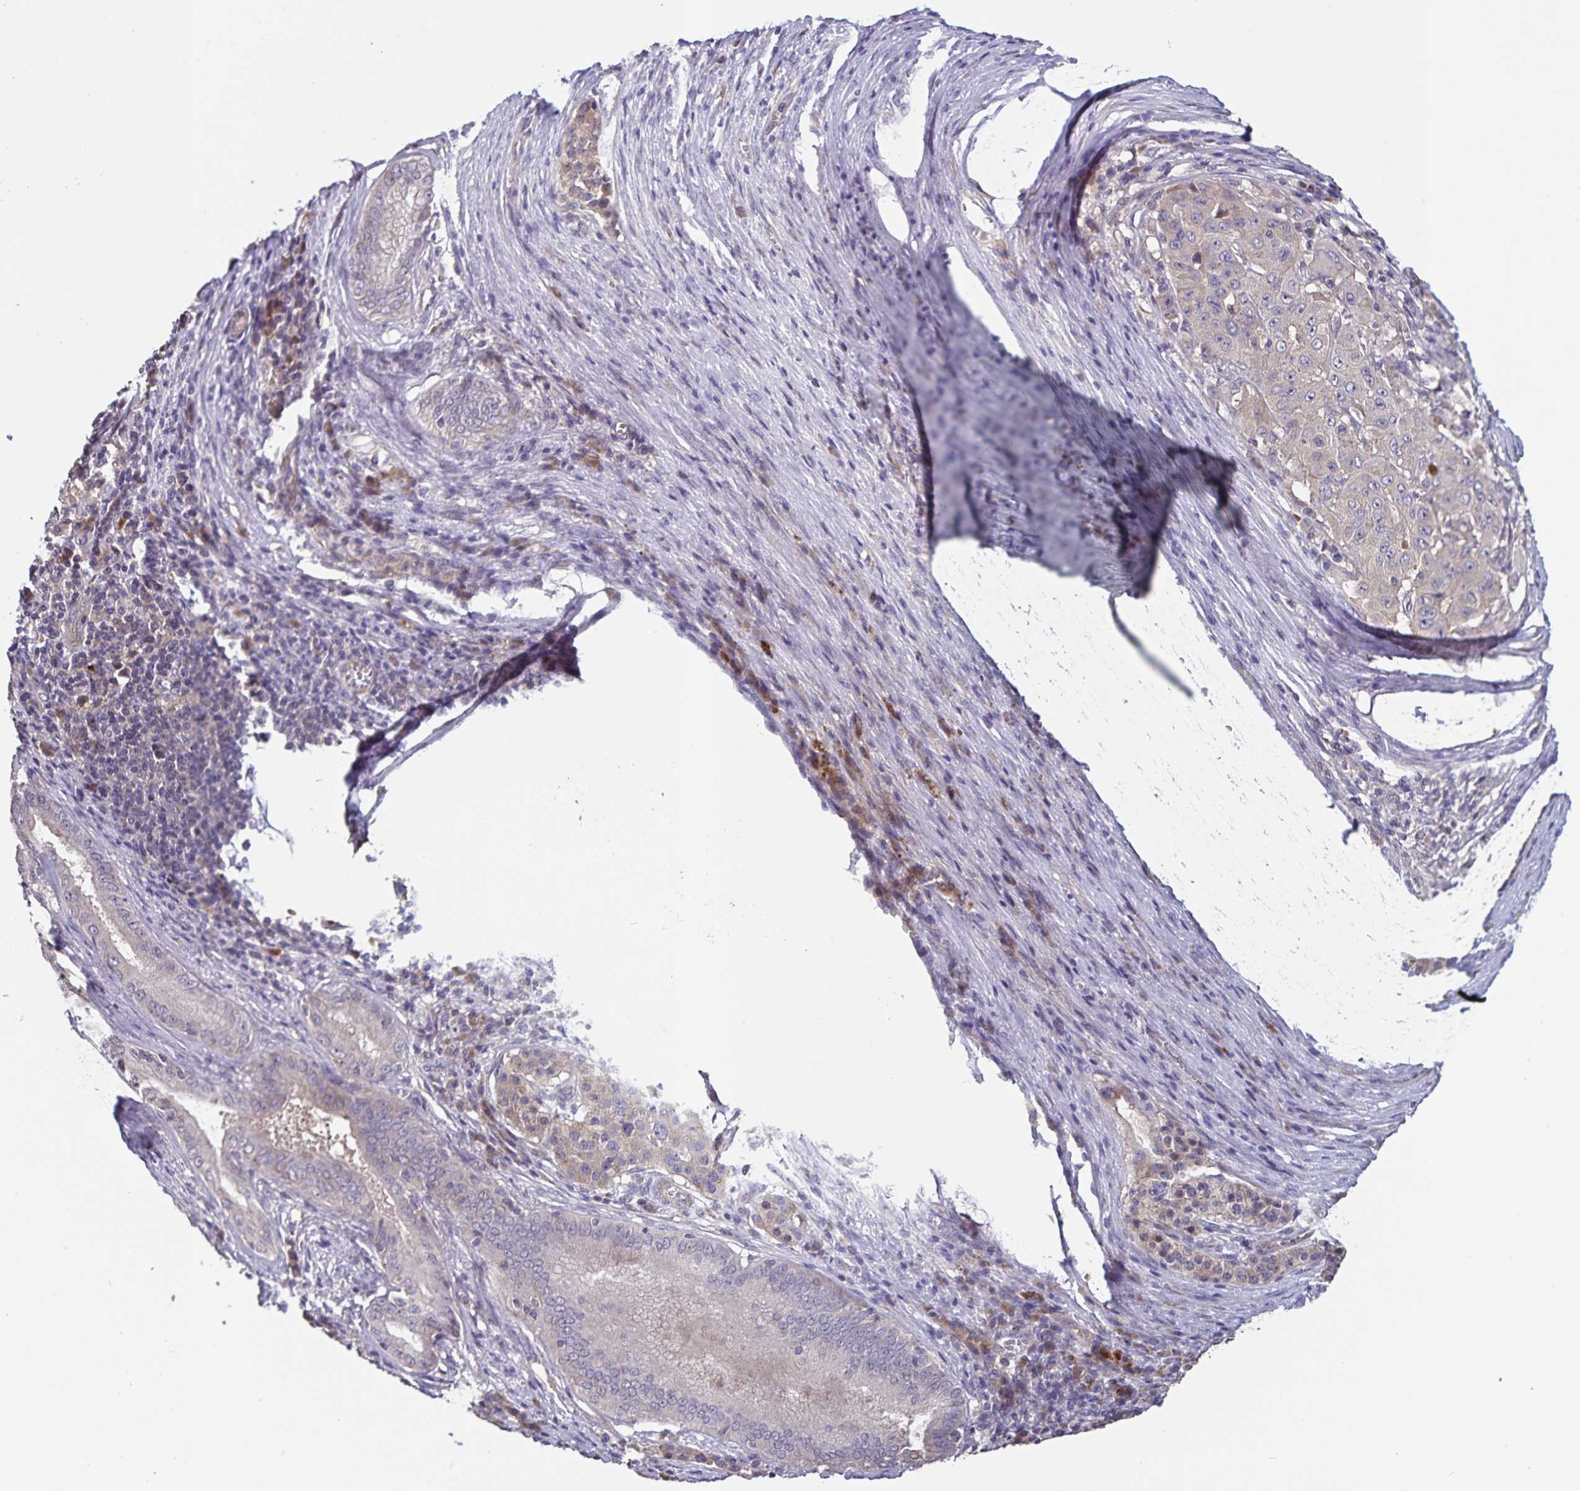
{"staining": {"intensity": "weak", "quantity": "<25%", "location": "cytoplasmic/membranous"}, "tissue": "pancreatic cancer", "cell_type": "Tumor cells", "image_type": "cancer", "snomed": [{"axis": "morphology", "description": "Adenocarcinoma, NOS"}, {"axis": "topography", "description": "Pancreas"}], "caption": "The immunohistochemistry micrograph has no significant staining in tumor cells of adenocarcinoma (pancreatic) tissue.", "gene": "FBXL16", "patient": {"sex": "male", "age": 63}}